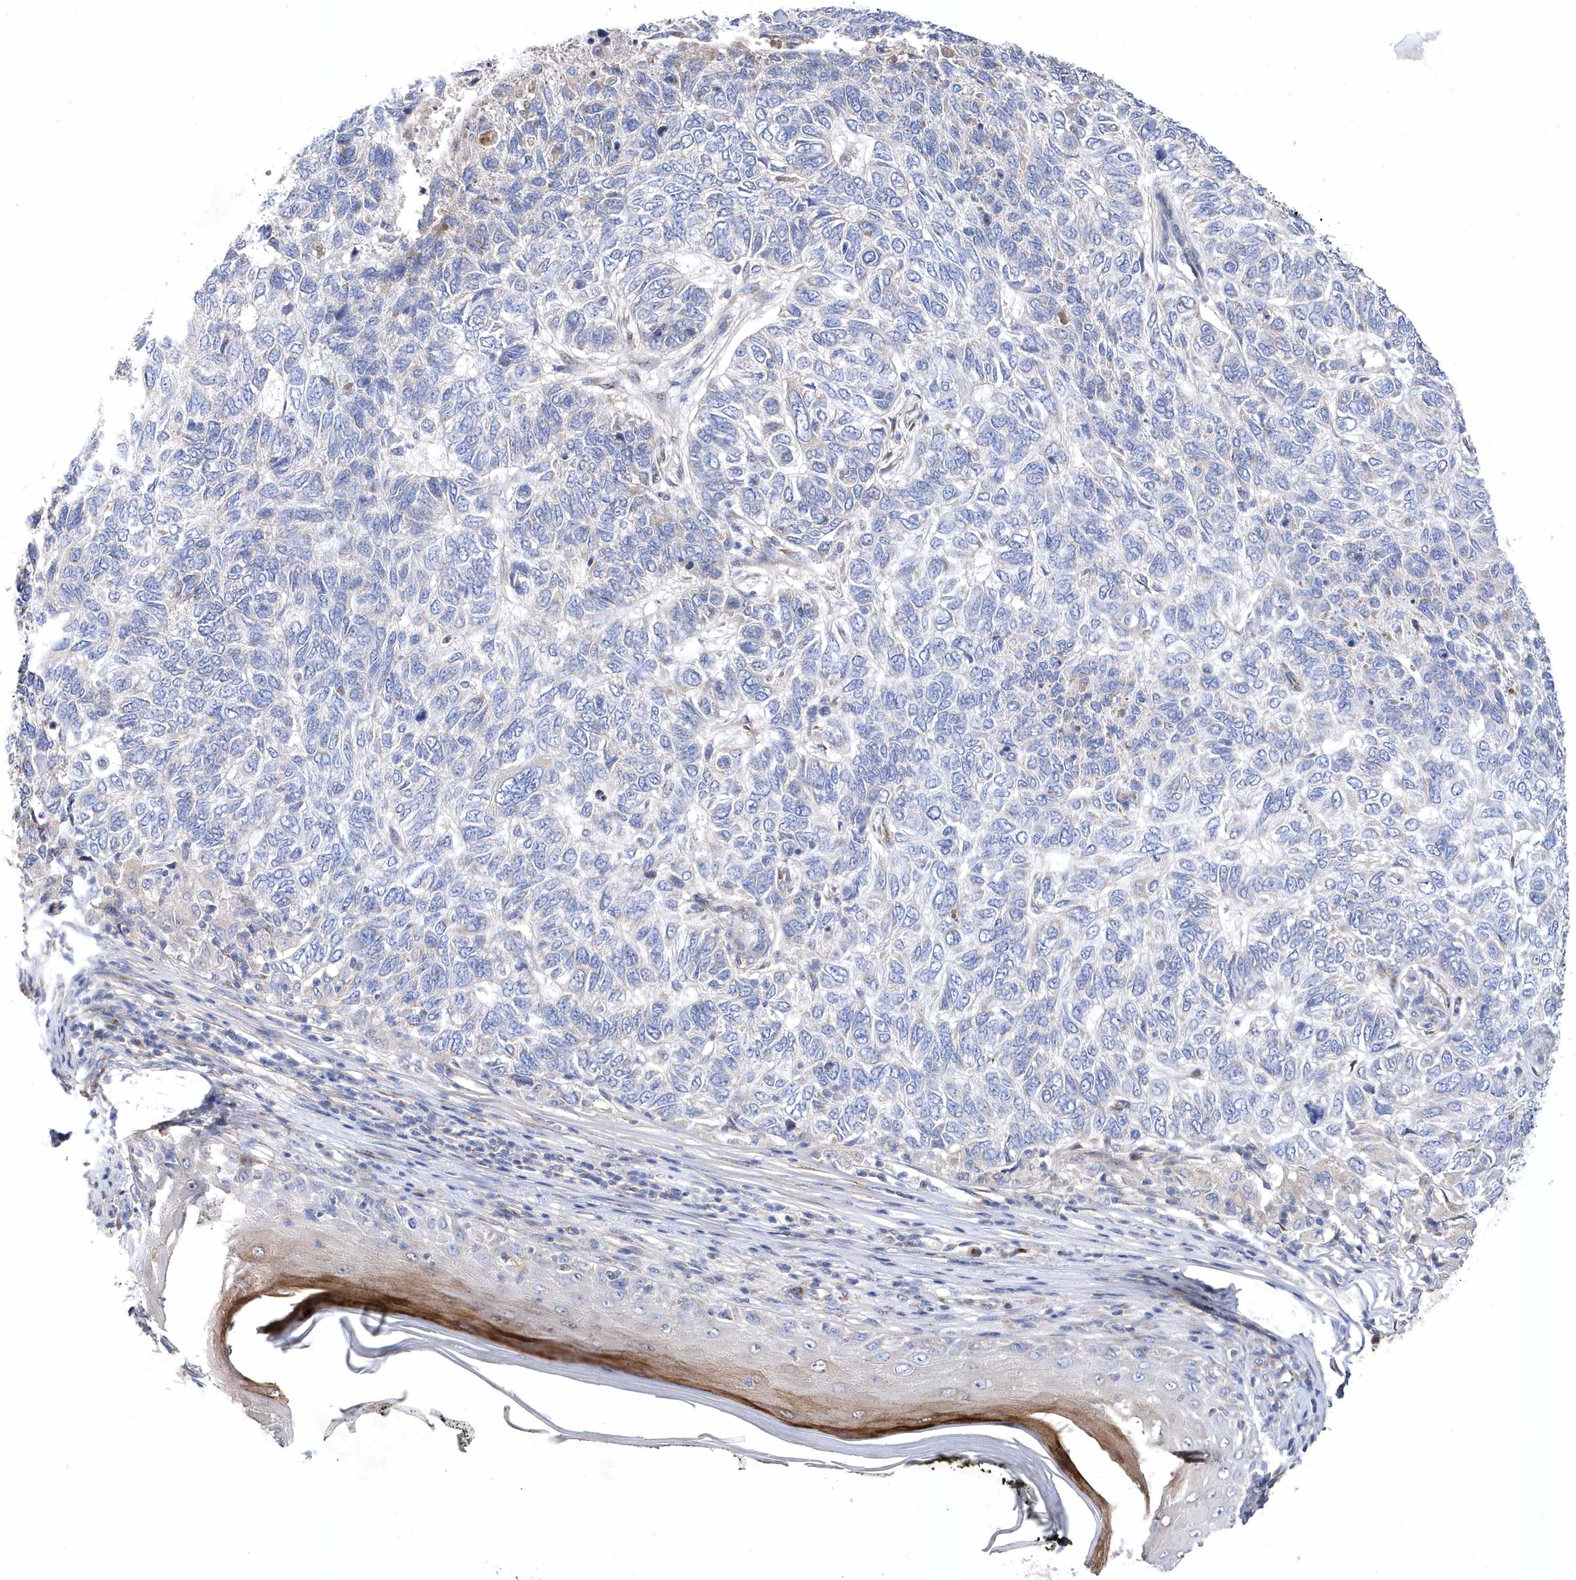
{"staining": {"intensity": "negative", "quantity": "none", "location": "none"}, "tissue": "skin cancer", "cell_type": "Tumor cells", "image_type": "cancer", "snomed": [{"axis": "morphology", "description": "Basal cell carcinoma"}, {"axis": "topography", "description": "Skin"}], "caption": "Immunohistochemical staining of basal cell carcinoma (skin) reveals no significant positivity in tumor cells. (Stains: DAB IHC with hematoxylin counter stain, Microscopy: brightfield microscopy at high magnification).", "gene": "METTL8", "patient": {"sex": "female", "age": 65}}